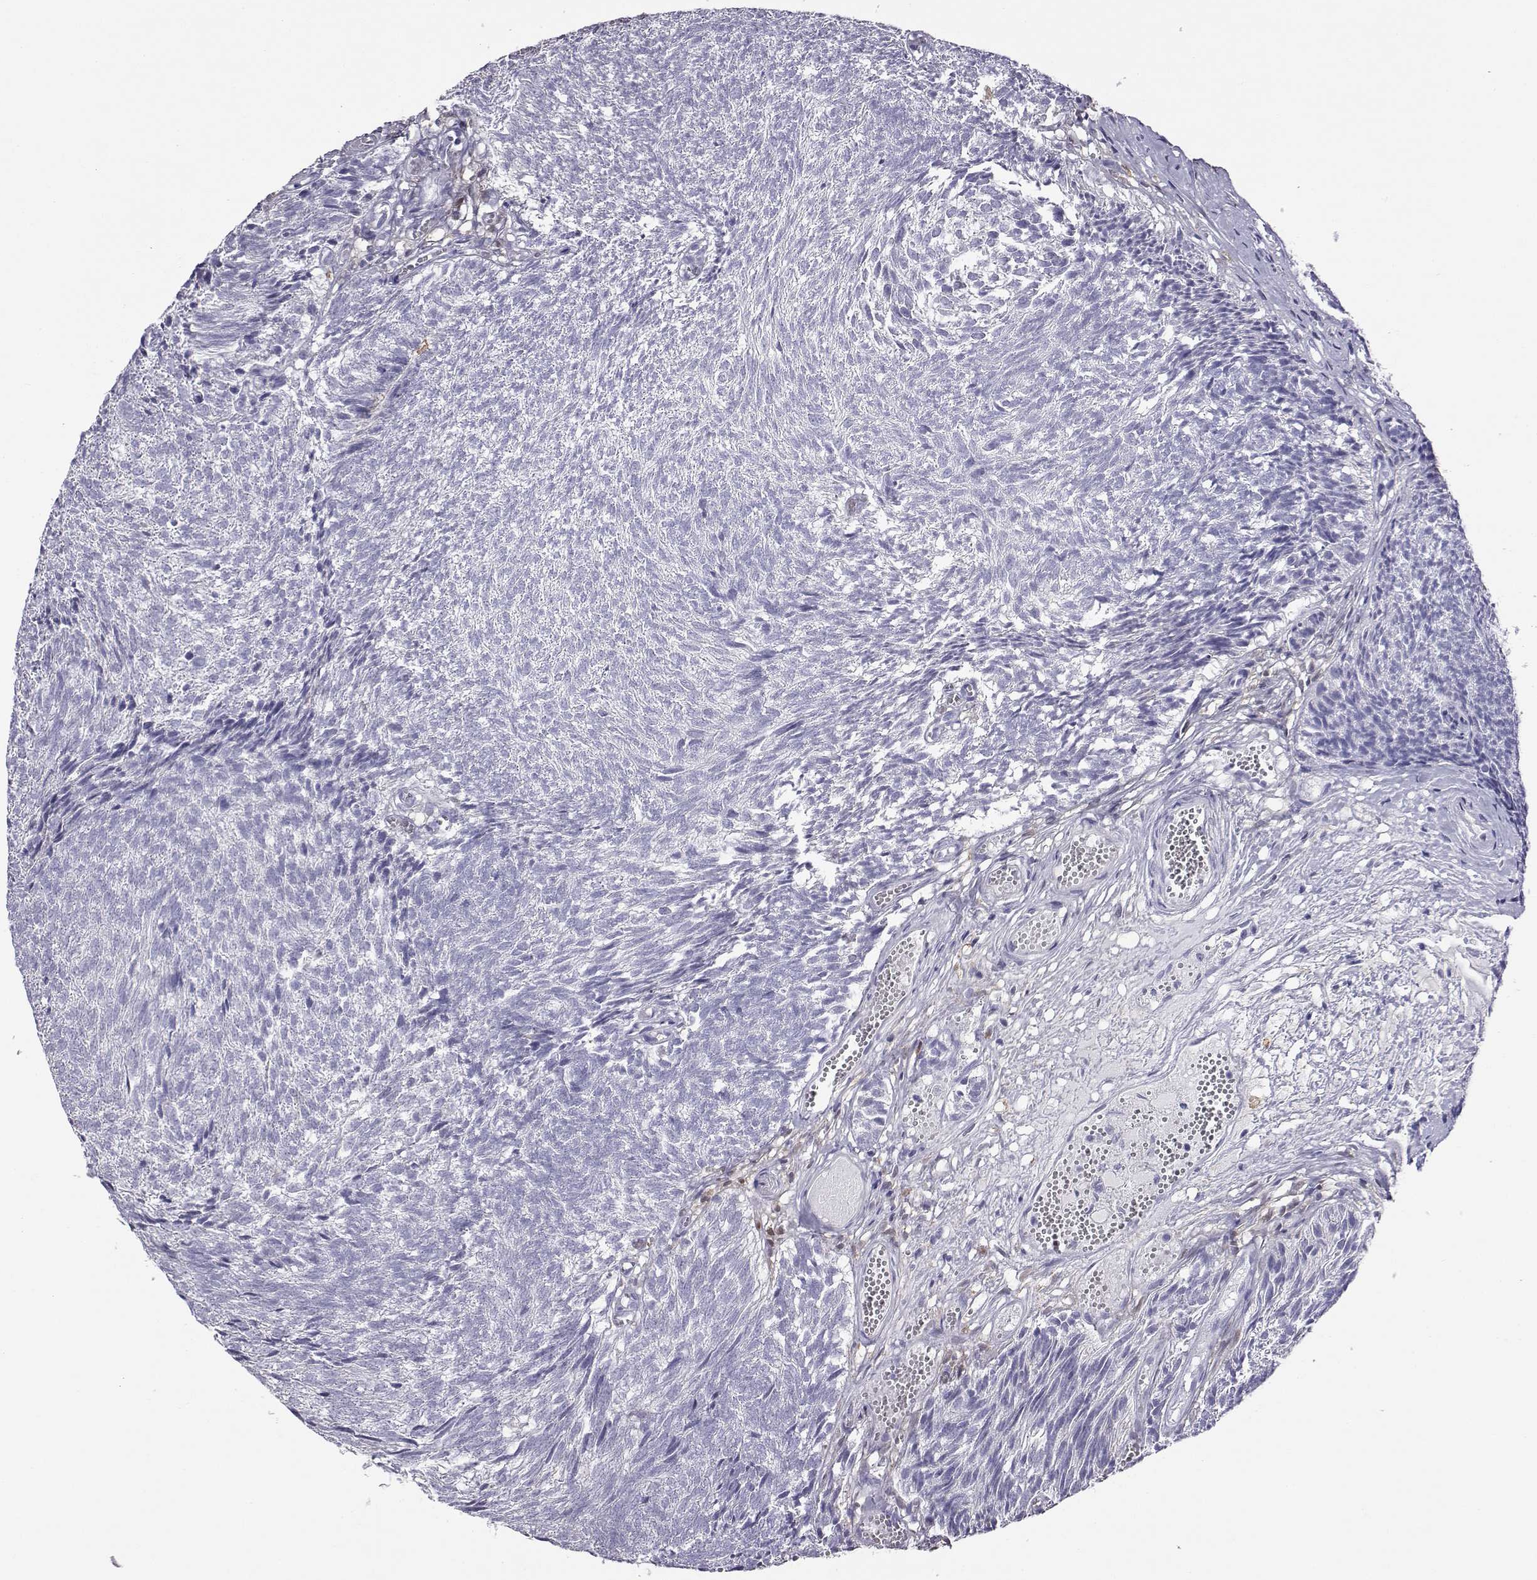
{"staining": {"intensity": "negative", "quantity": "none", "location": "none"}, "tissue": "urothelial cancer", "cell_type": "Tumor cells", "image_type": "cancer", "snomed": [{"axis": "morphology", "description": "Urothelial carcinoma, Low grade"}, {"axis": "topography", "description": "Urinary bladder"}], "caption": "Human urothelial carcinoma (low-grade) stained for a protein using IHC reveals no positivity in tumor cells.", "gene": "AKR1B1", "patient": {"sex": "male", "age": 77}}